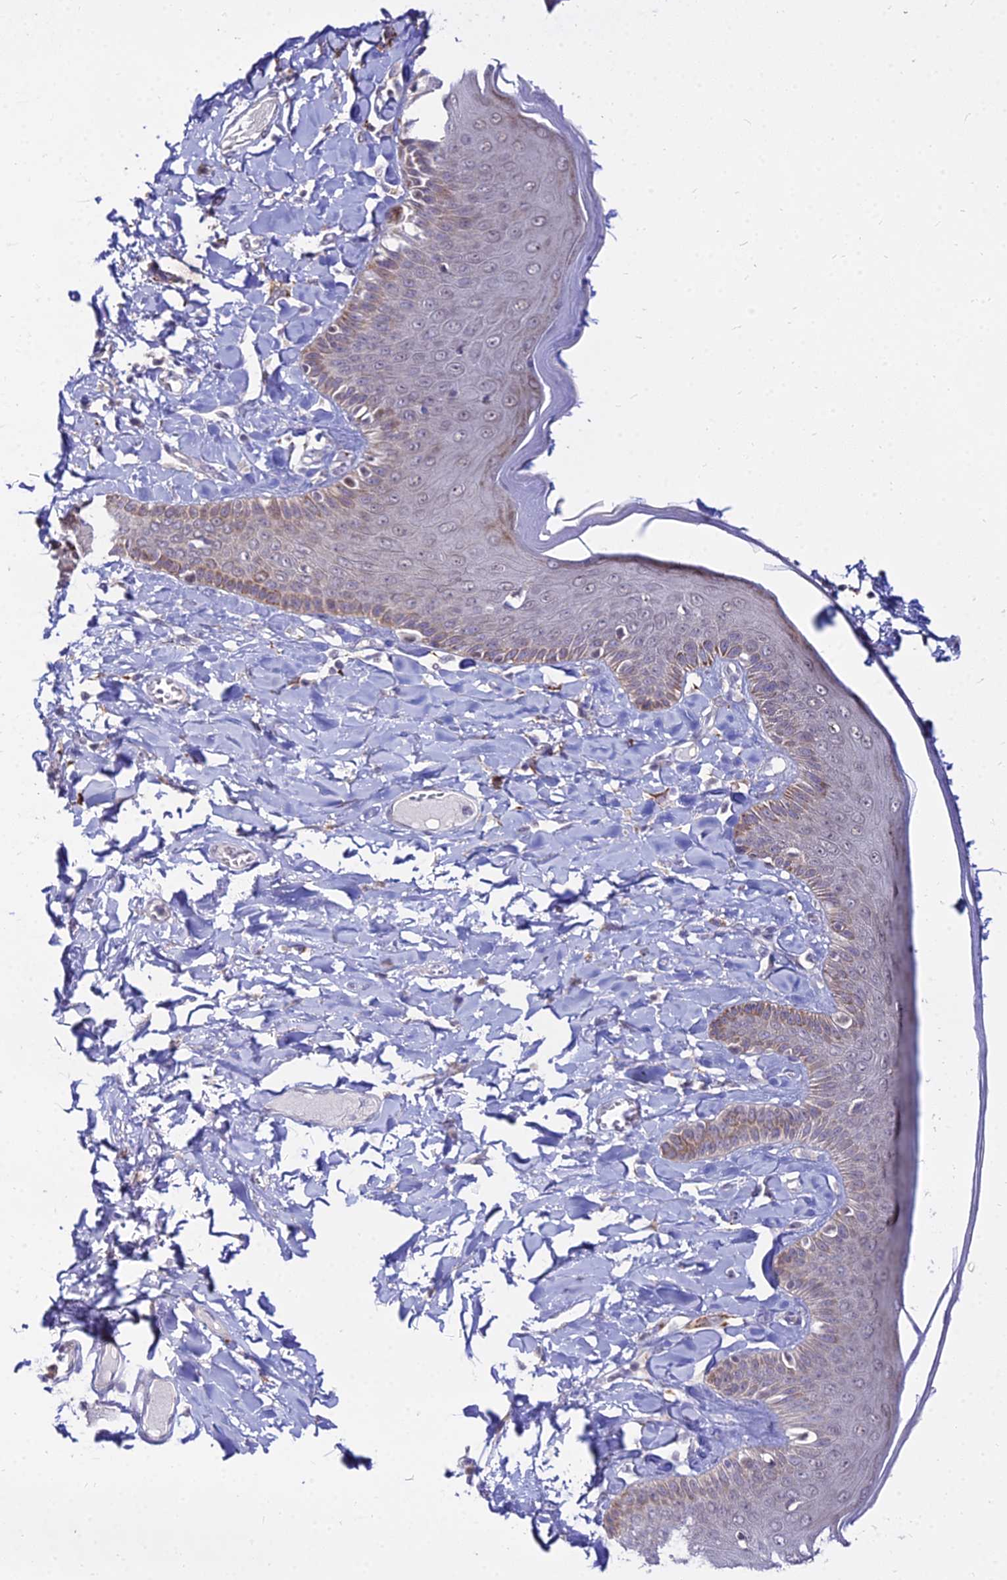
{"staining": {"intensity": "moderate", "quantity": "25%-75%", "location": "cytoplasmic/membranous,nuclear"}, "tissue": "skin", "cell_type": "Epidermal cells", "image_type": "normal", "snomed": [{"axis": "morphology", "description": "Normal tissue, NOS"}, {"axis": "topography", "description": "Anal"}], "caption": "Normal skin reveals moderate cytoplasmic/membranous,nuclear staining in approximately 25%-75% of epidermal cells.", "gene": "C6orf163", "patient": {"sex": "male", "age": 69}}